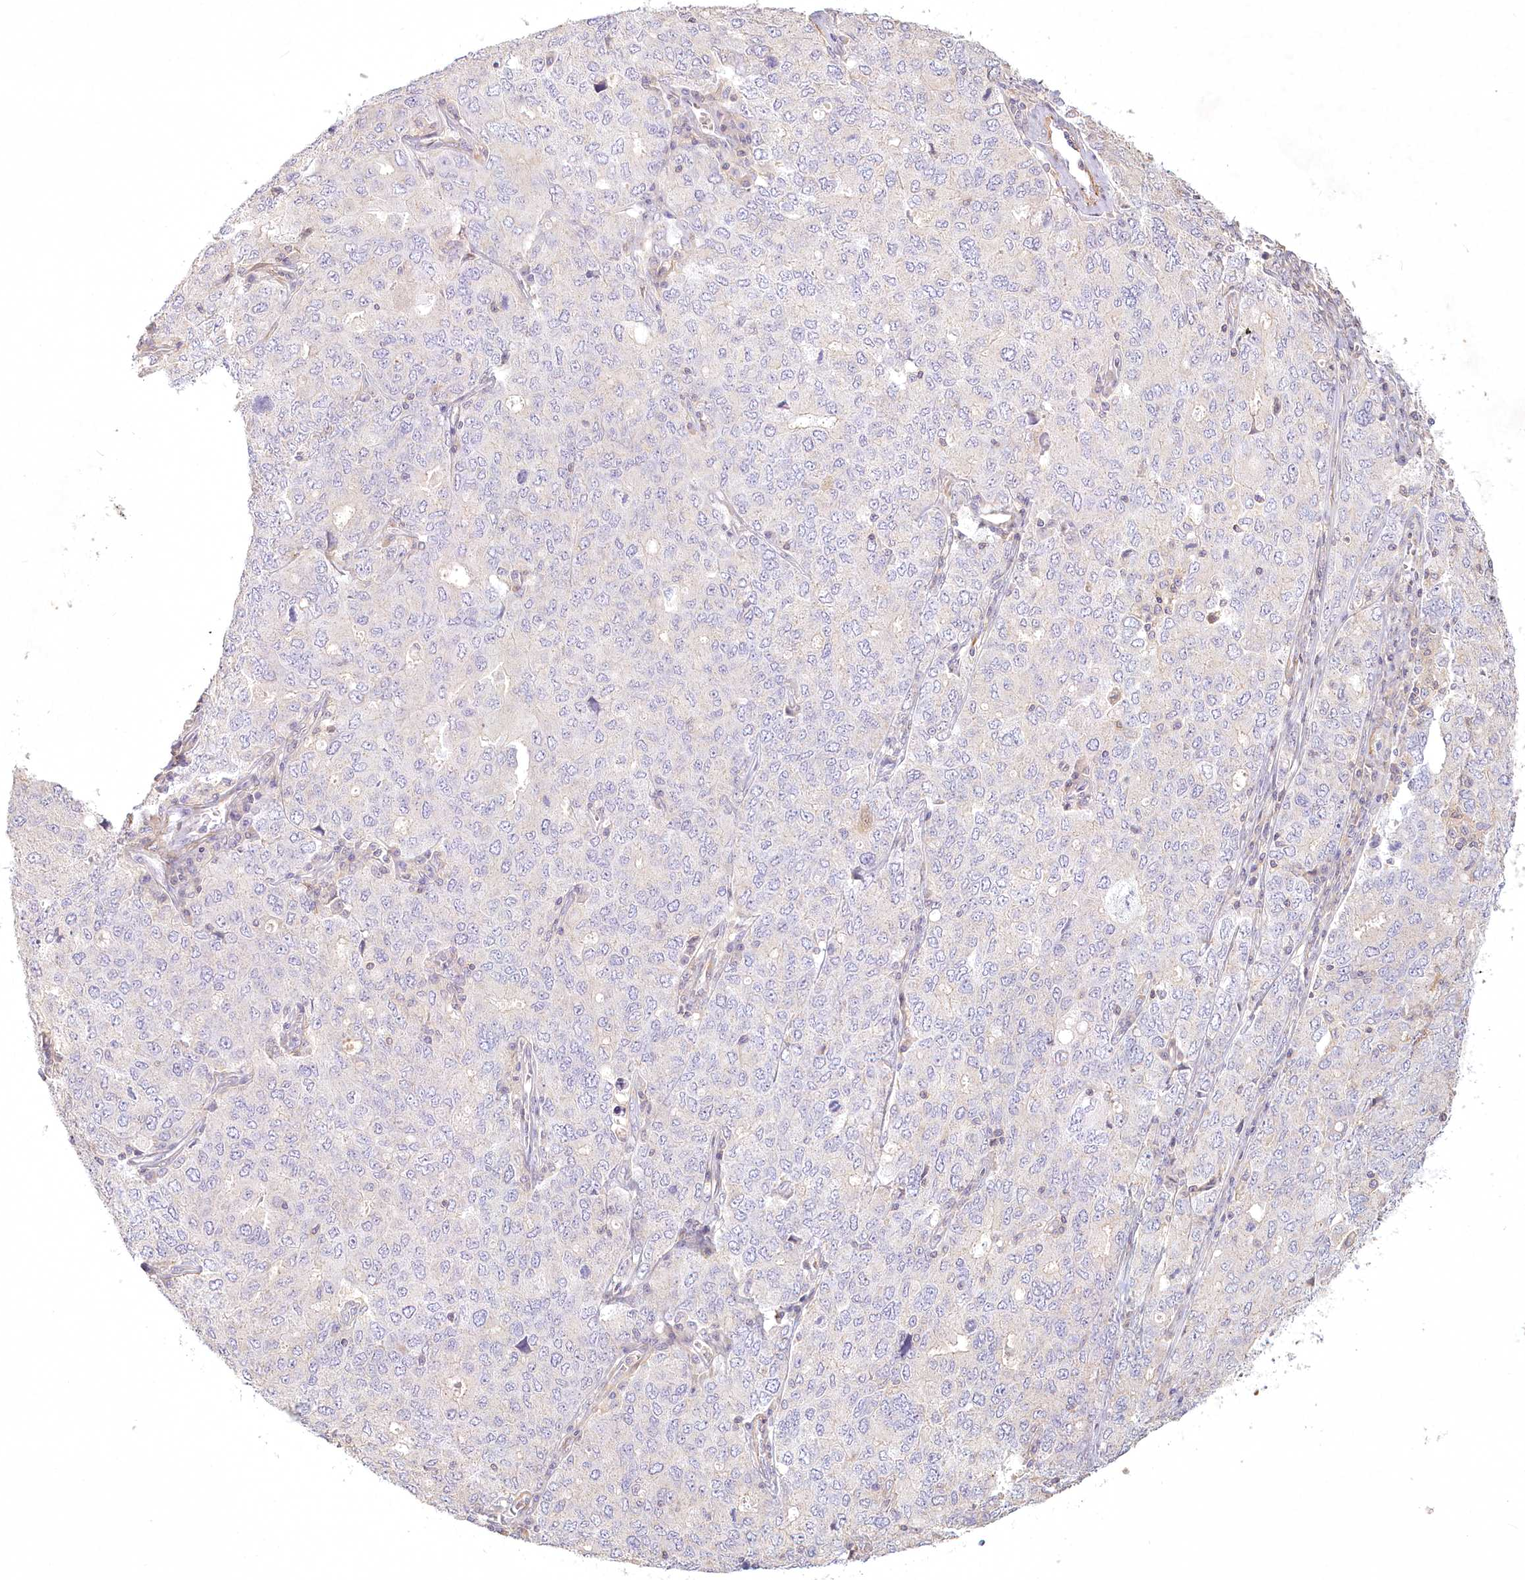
{"staining": {"intensity": "negative", "quantity": "none", "location": "none"}, "tissue": "ovarian cancer", "cell_type": "Tumor cells", "image_type": "cancer", "snomed": [{"axis": "morphology", "description": "Carcinoma, endometroid"}, {"axis": "topography", "description": "Ovary"}], "caption": "A photomicrograph of human ovarian cancer is negative for staining in tumor cells. Nuclei are stained in blue.", "gene": "INPP4B", "patient": {"sex": "female", "age": 62}}